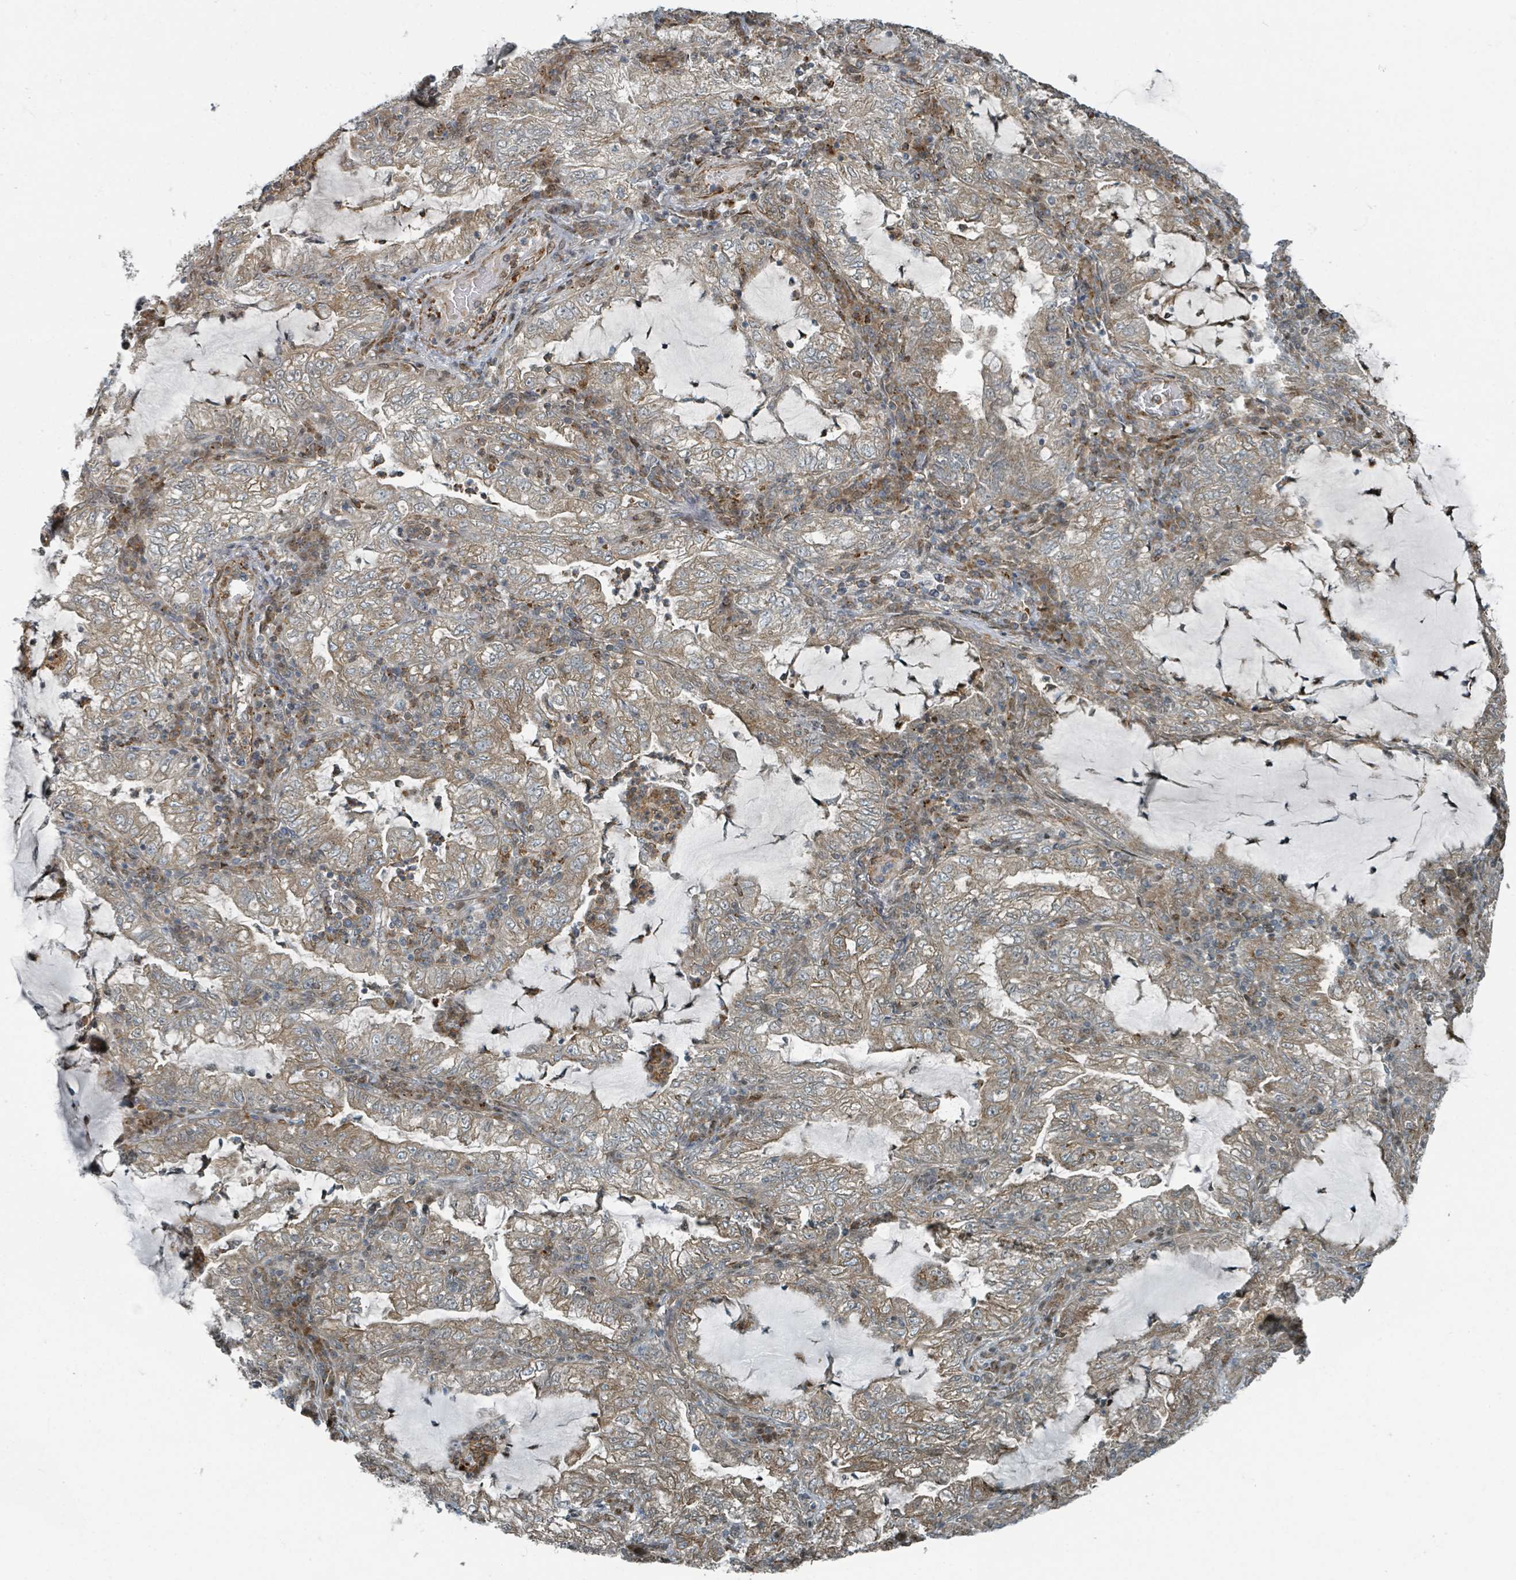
{"staining": {"intensity": "moderate", "quantity": ">75%", "location": "cytoplasmic/membranous"}, "tissue": "lung cancer", "cell_type": "Tumor cells", "image_type": "cancer", "snomed": [{"axis": "morphology", "description": "Adenocarcinoma, NOS"}, {"axis": "topography", "description": "Lung"}], "caption": "A photomicrograph of human lung cancer stained for a protein displays moderate cytoplasmic/membranous brown staining in tumor cells.", "gene": "RHPN2", "patient": {"sex": "female", "age": 73}}